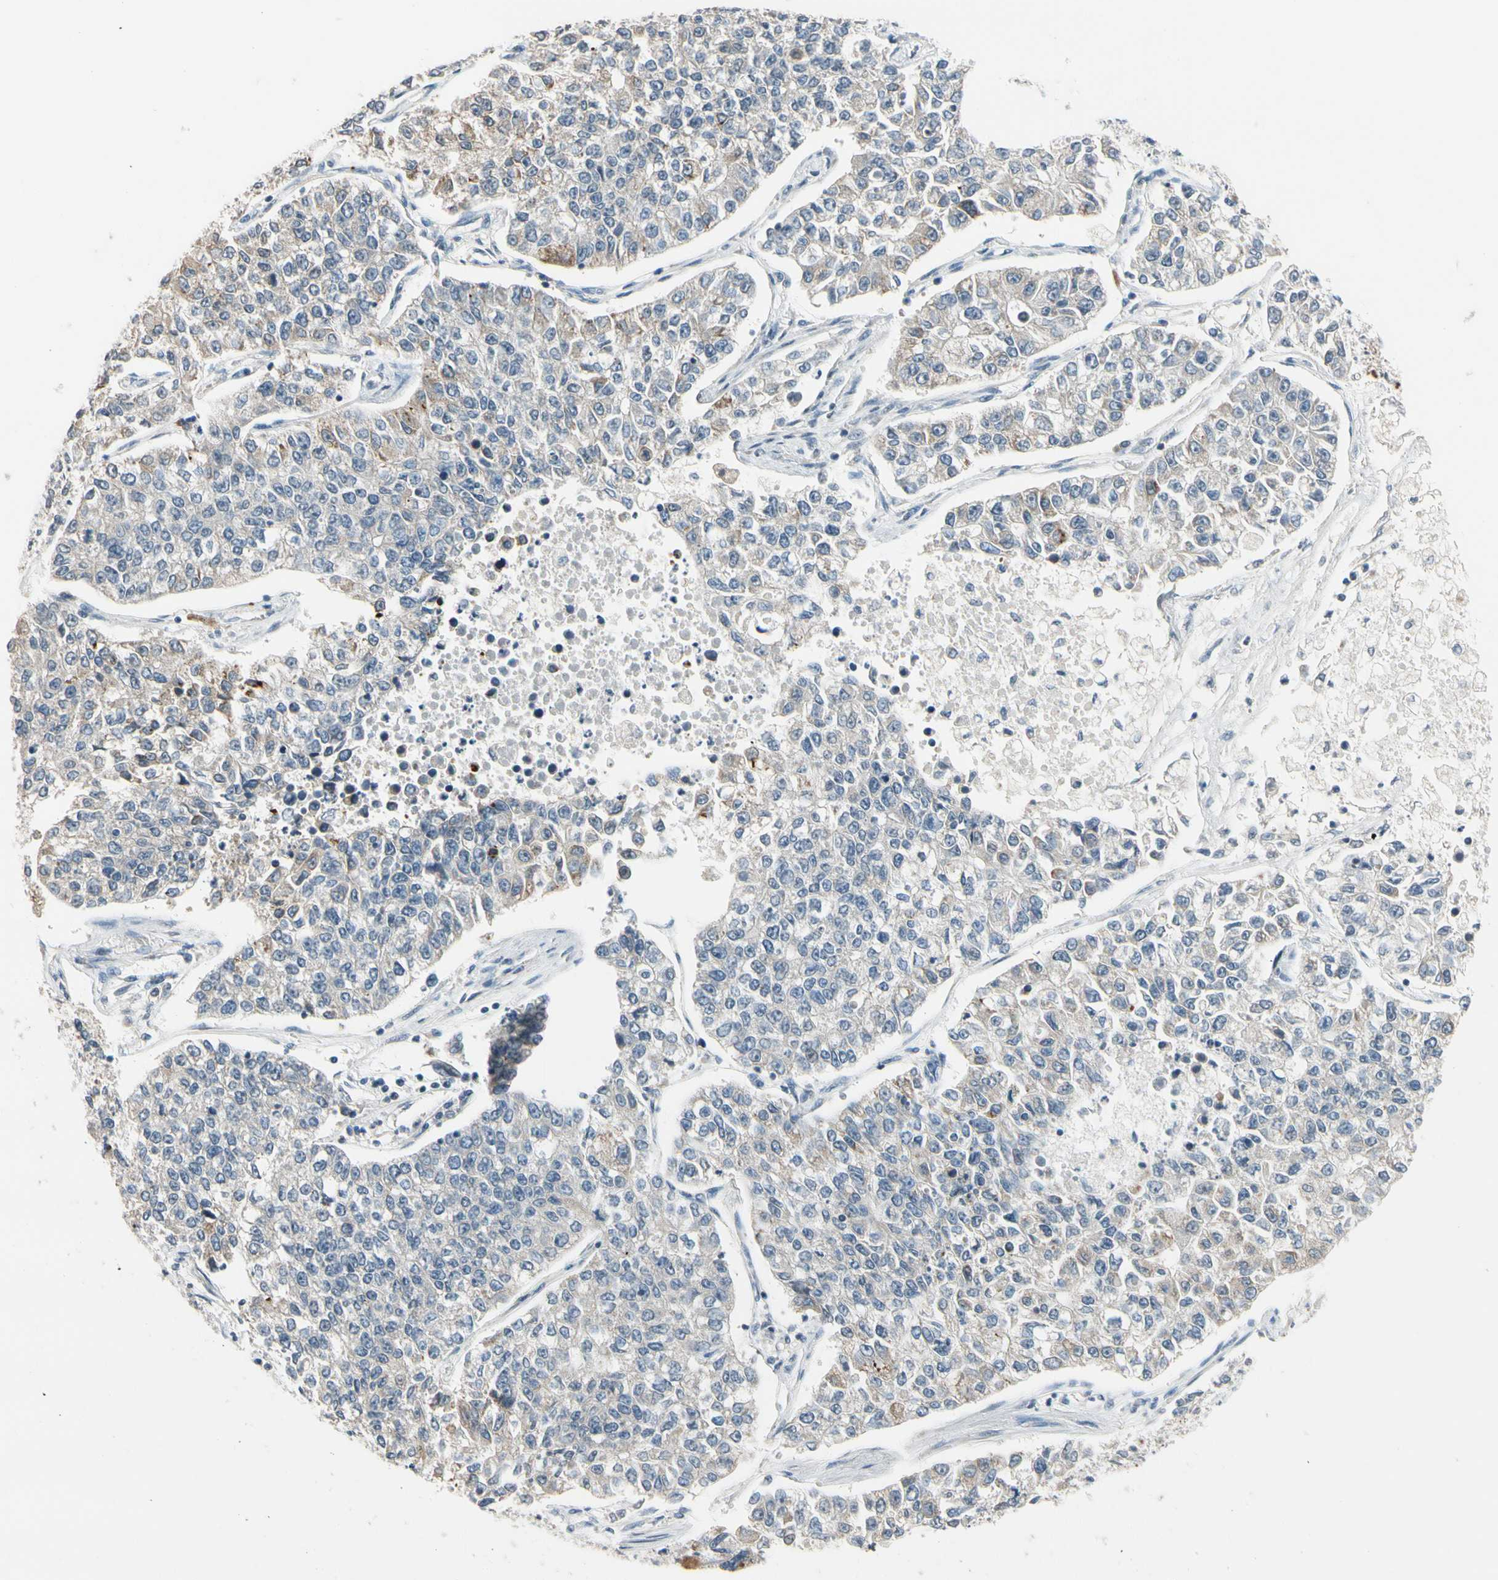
{"staining": {"intensity": "moderate", "quantity": "<25%", "location": "cytoplasmic/membranous"}, "tissue": "lung cancer", "cell_type": "Tumor cells", "image_type": "cancer", "snomed": [{"axis": "morphology", "description": "Adenocarcinoma, NOS"}, {"axis": "topography", "description": "Lung"}], "caption": "Lung adenocarcinoma stained for a protein reveals moderate cytoplasmic/membranous positivity in tumor cells.", "gene": "PIP5K1B", "patient": {"sex": "male", "age": 49}}